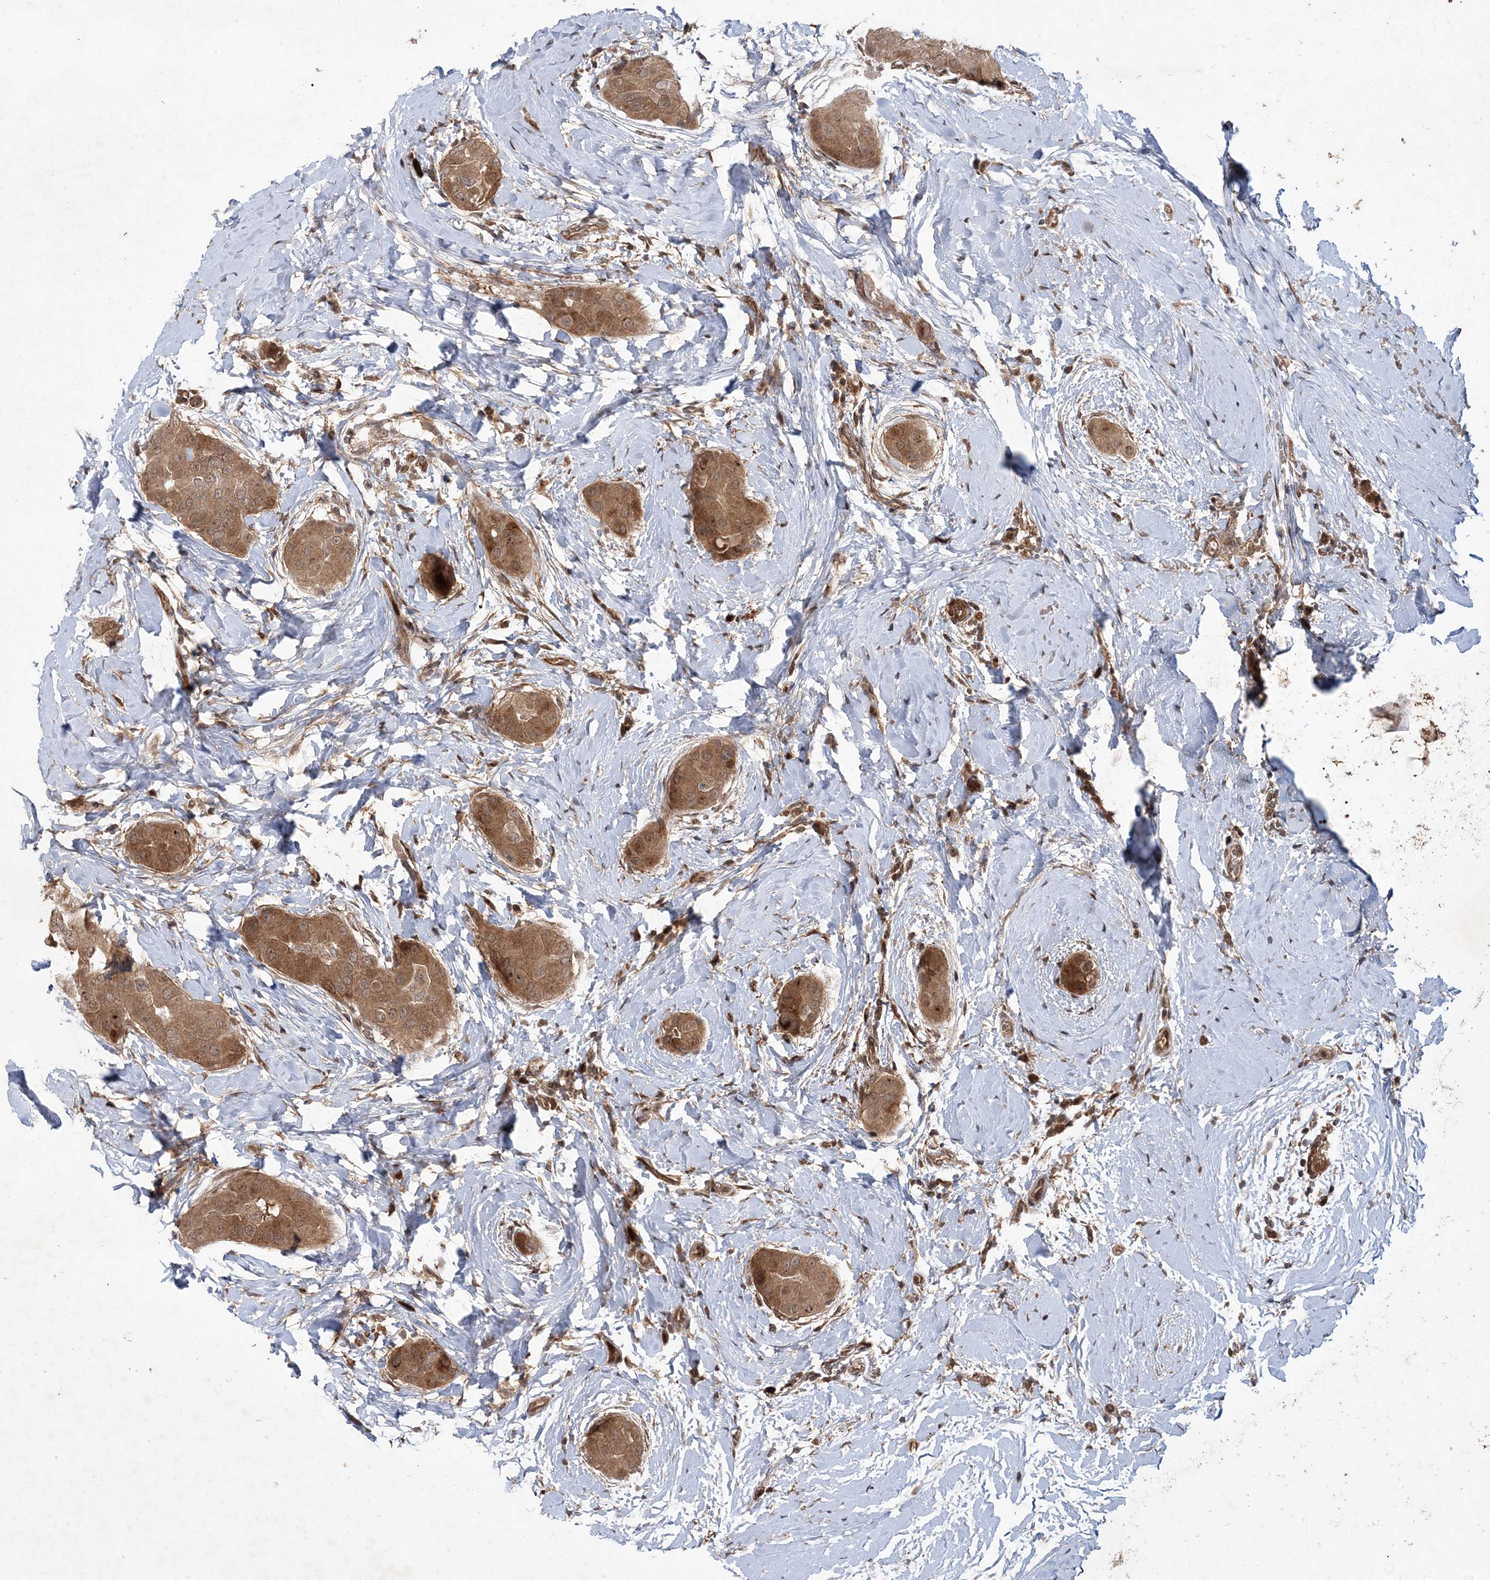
{"staining": {"intensity": "moderate", "quantity": ">75%", "location": "cytoplasmic/membranous"}, "tissue": "thyroid cancer", "cell_type": "Tumor cells", "image_type": "cancer", "snomed": [{"axis": "morphology", "description": "Papillary adenocarcinoma, NOS"}, {"axis": "topography", "description": "Thyroid gland"}], "caption": "Protein staining exhibits moderate cytoplasmic/membranous expression in approximately >75% of tumor cells in thyroid cancer (papillary adenocarcinoma).", "gene": "UBTD2", "patient": {"sex": "male", "age": 33}}